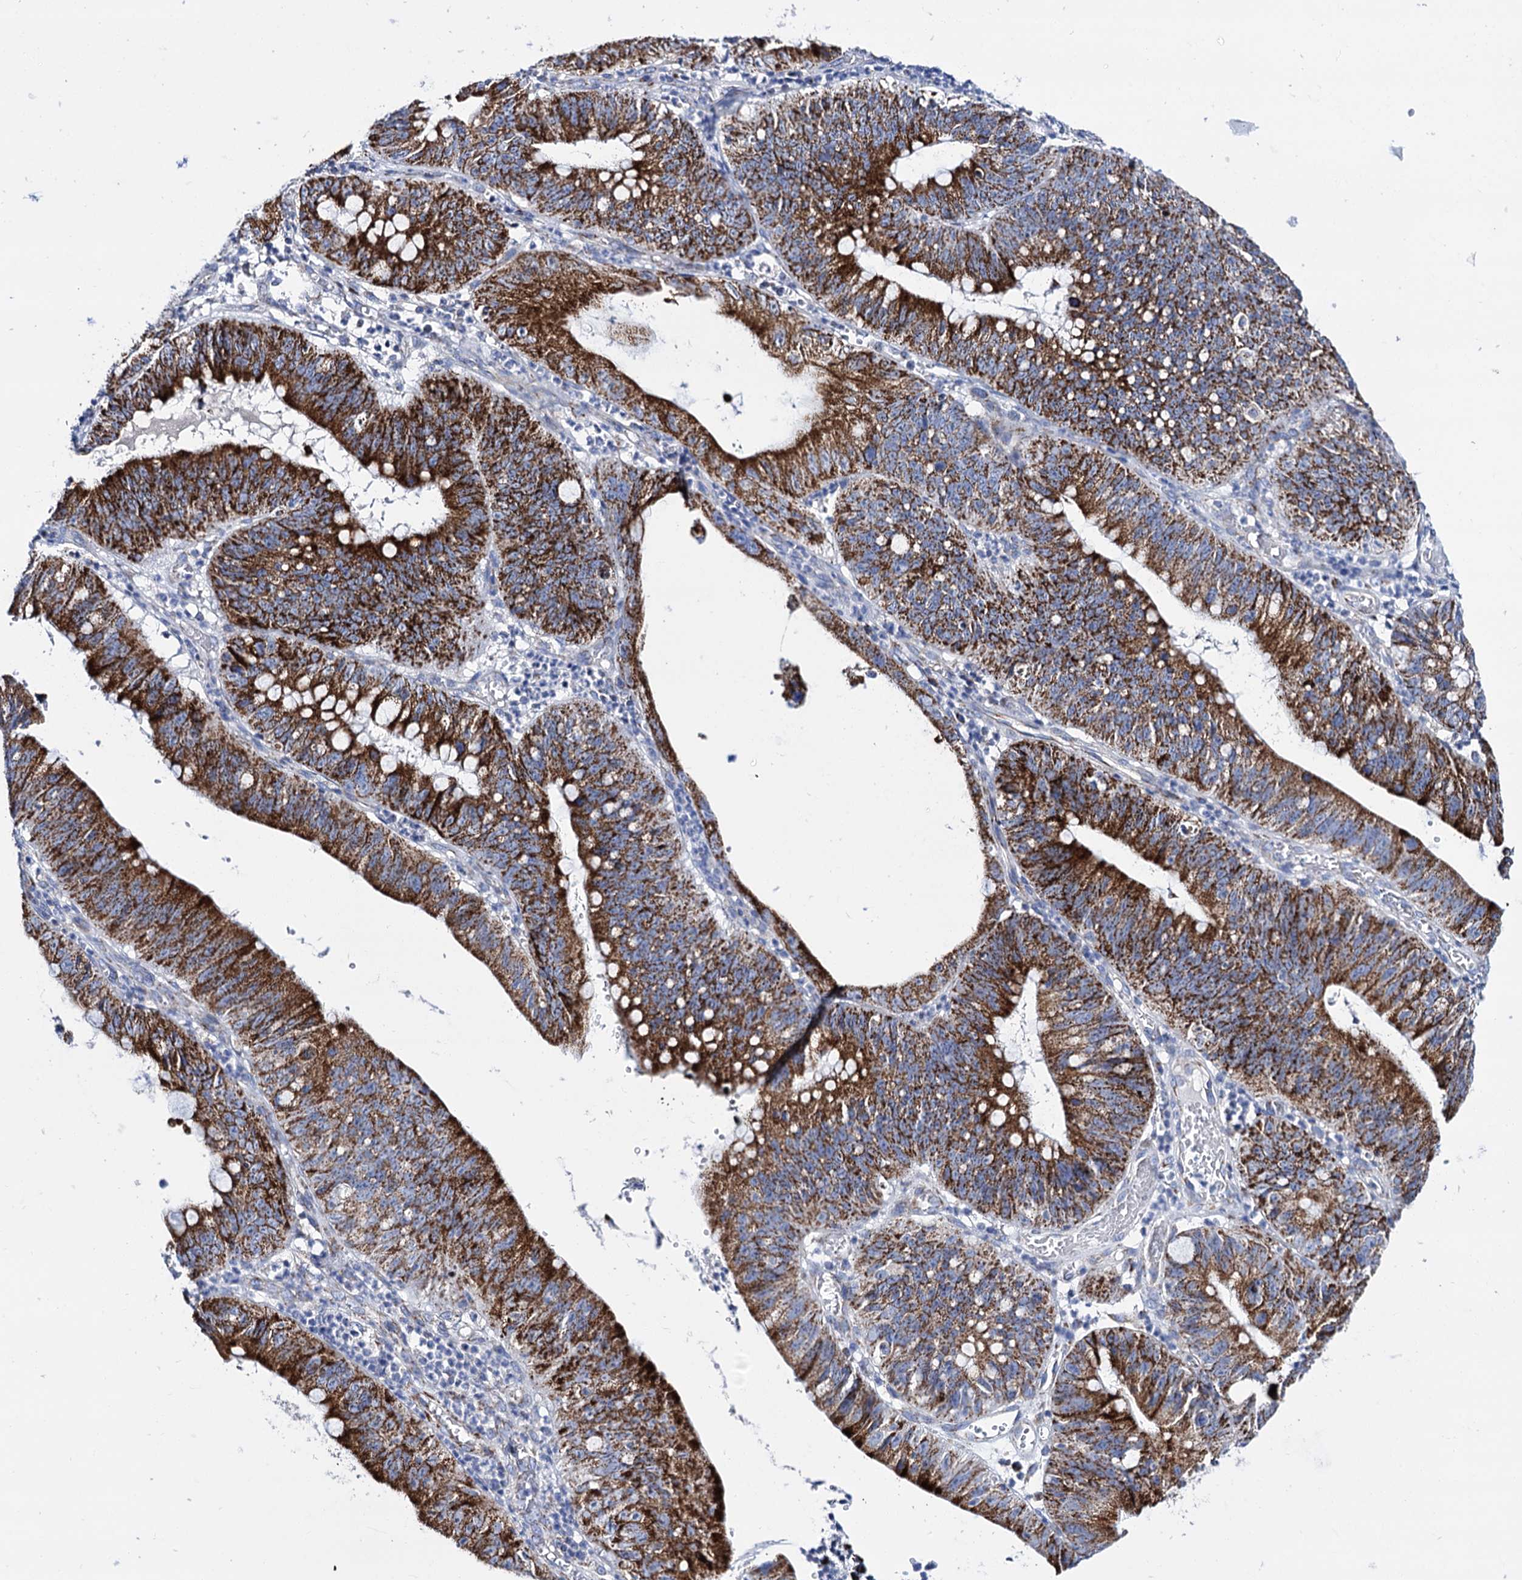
{"staining": {"intensity": "strong", "quantity": ">75%", "location": "cytoplasmic/membranous"}, "tissue": "stomach cancer", "cell_type": "Tumor cells", "image_type": "cancer", "snomed": [{"axis": "morphology", "description": "Adenocarcinoma, NOS"}, {"axis": "topography", "description": "Stomach"}], "caption": "Protein expression analysis of human stomach cancer reveals strong cytoplasmic/membranous expression in about >75% of tumor cells.", "gene": "UBASH3B", "patient": {"sex": "male", "age": 59}}